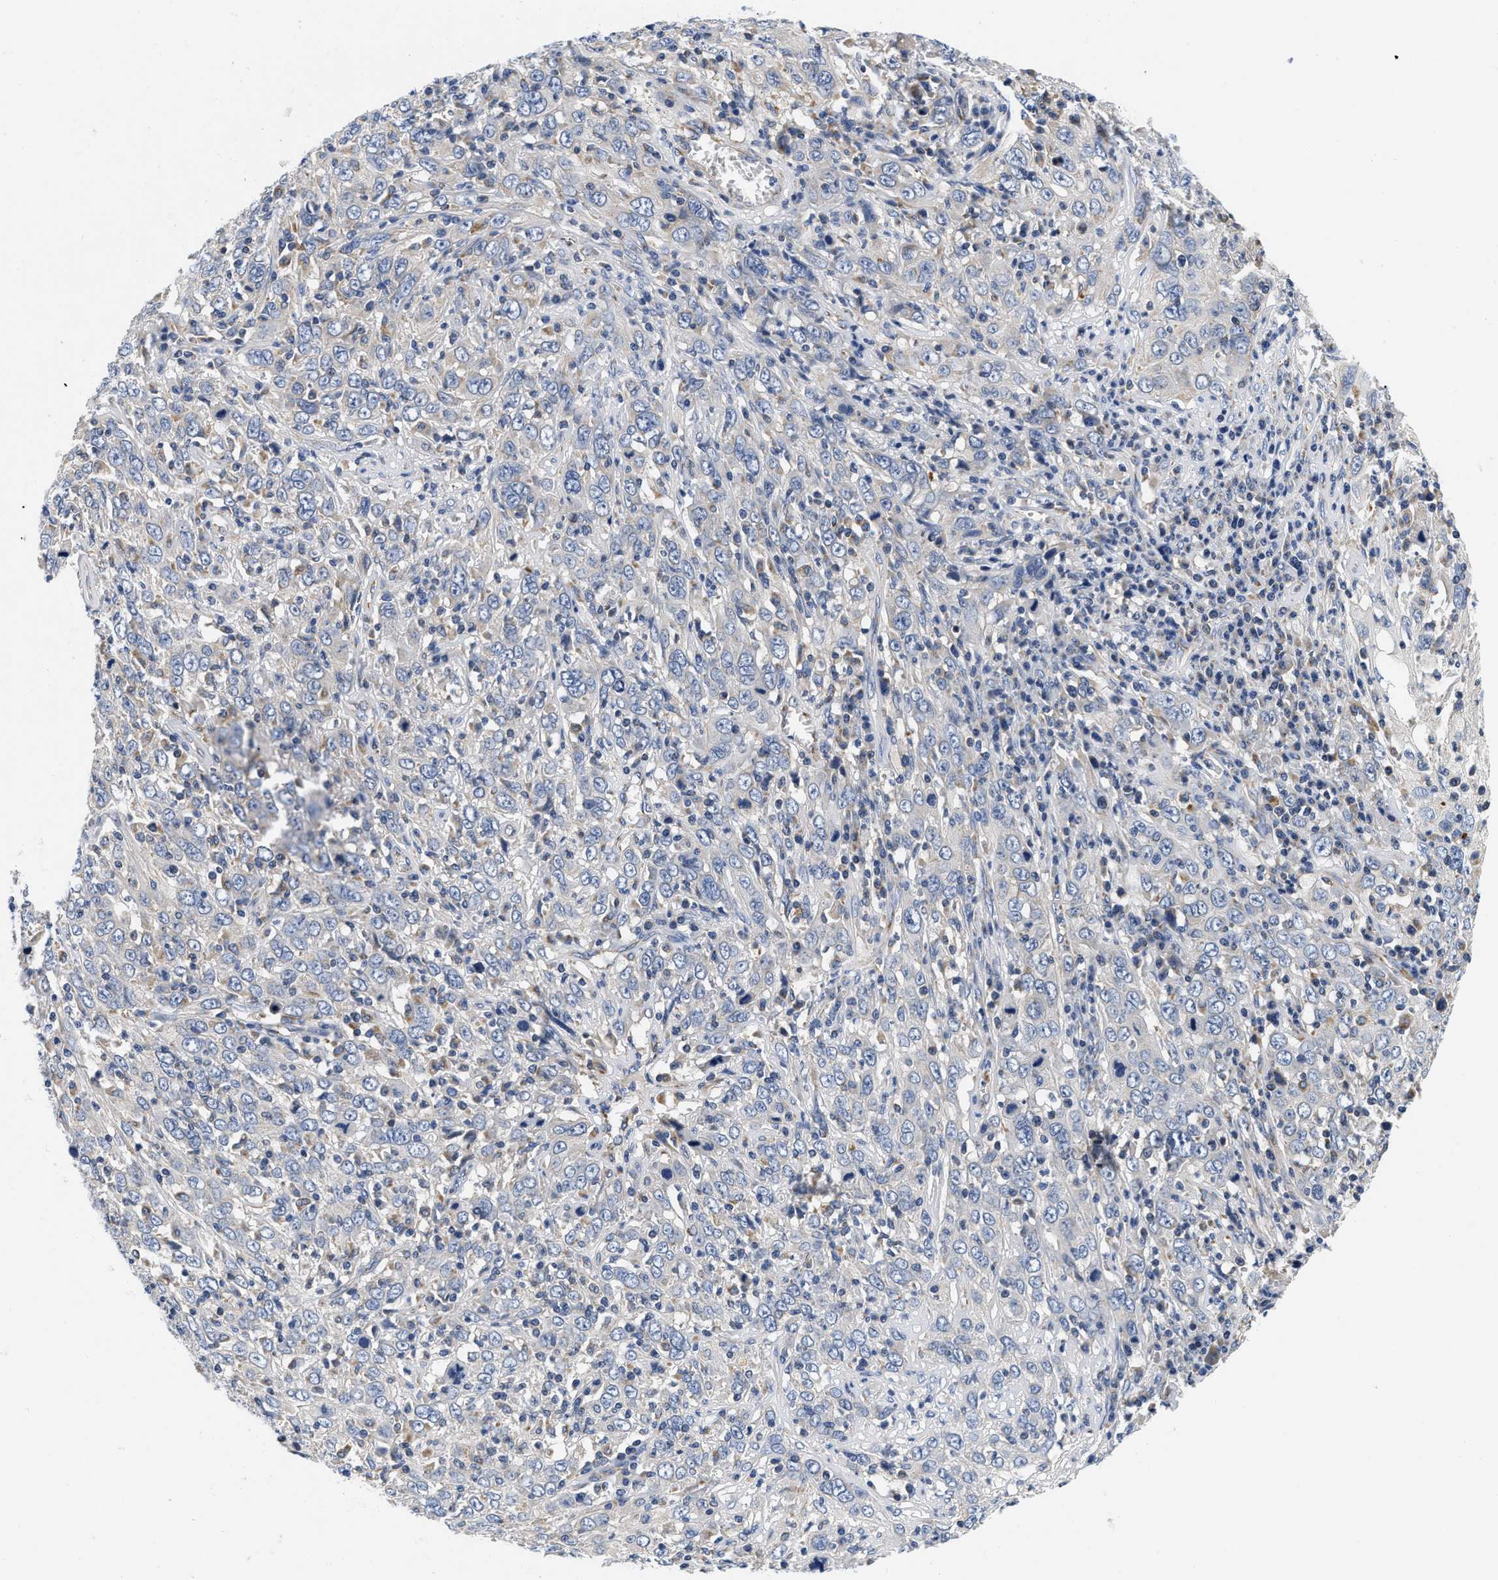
{"staining": {"intensity": "negative", "quantity": "none", "location": "none"}, "tissue": "cervical cancer", "cell_type": "Tumor cells", "image_type": "cancer", "snomed": [{"axis": "morphology", "description": "Squamous cell carcinoma, NOS"}, {"axis": "topography", "description": "Cervix"}], "caption": "DAB (3,3'-diaminobenzidine) immunohistochemical staining of human cervical cancer shows no significant staining in tumor cells.", "gene": "PDP1", "patient": {"sex": "female", "age": 46}}